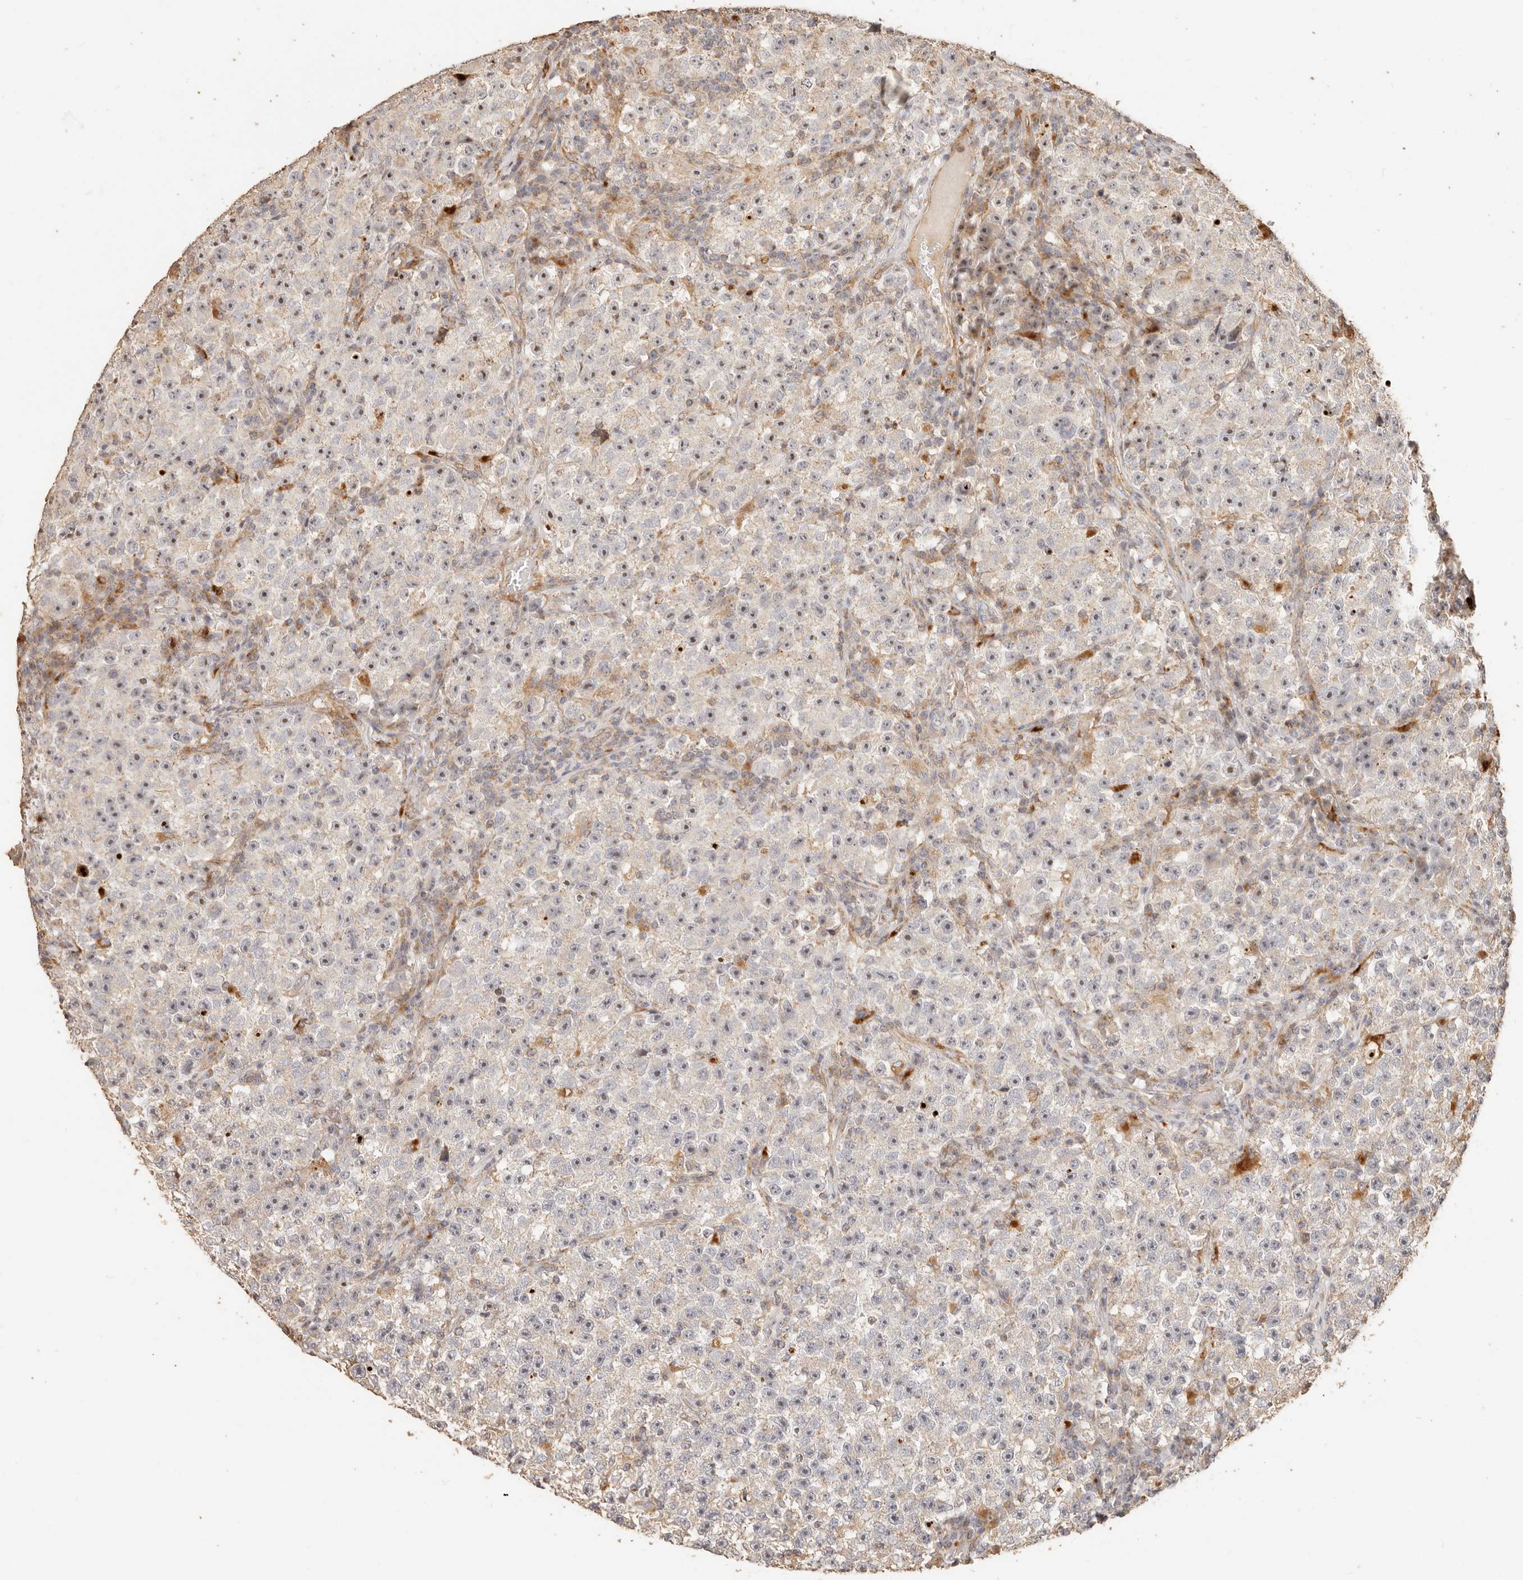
{"staining": {"intensity": "moderate", "quantity": "25%-75%", "location": "cytoplasmic/membranous,nuclear"}, "tissue": "testis cancer", "cell_type": "Tumor cells", "image_type": "cancer", "snomed": [{"axis": "morphology", "description": "Seminoma, NOS"}, {"axis": "topography", "description": "Testis"}], "caption": "DAB (3,3'-diaminobenzidine) immunohistochemical staining of human seminoma (testis) reveals moderate cytoplasmic/membranous and nuclear protein positivity in about 25%-75% of tumor cells. (Brightfield microscopy of DAB IHC at high magnification).", "gene": "PTPN22", "patient": {"sex": "male", "age": 22}}